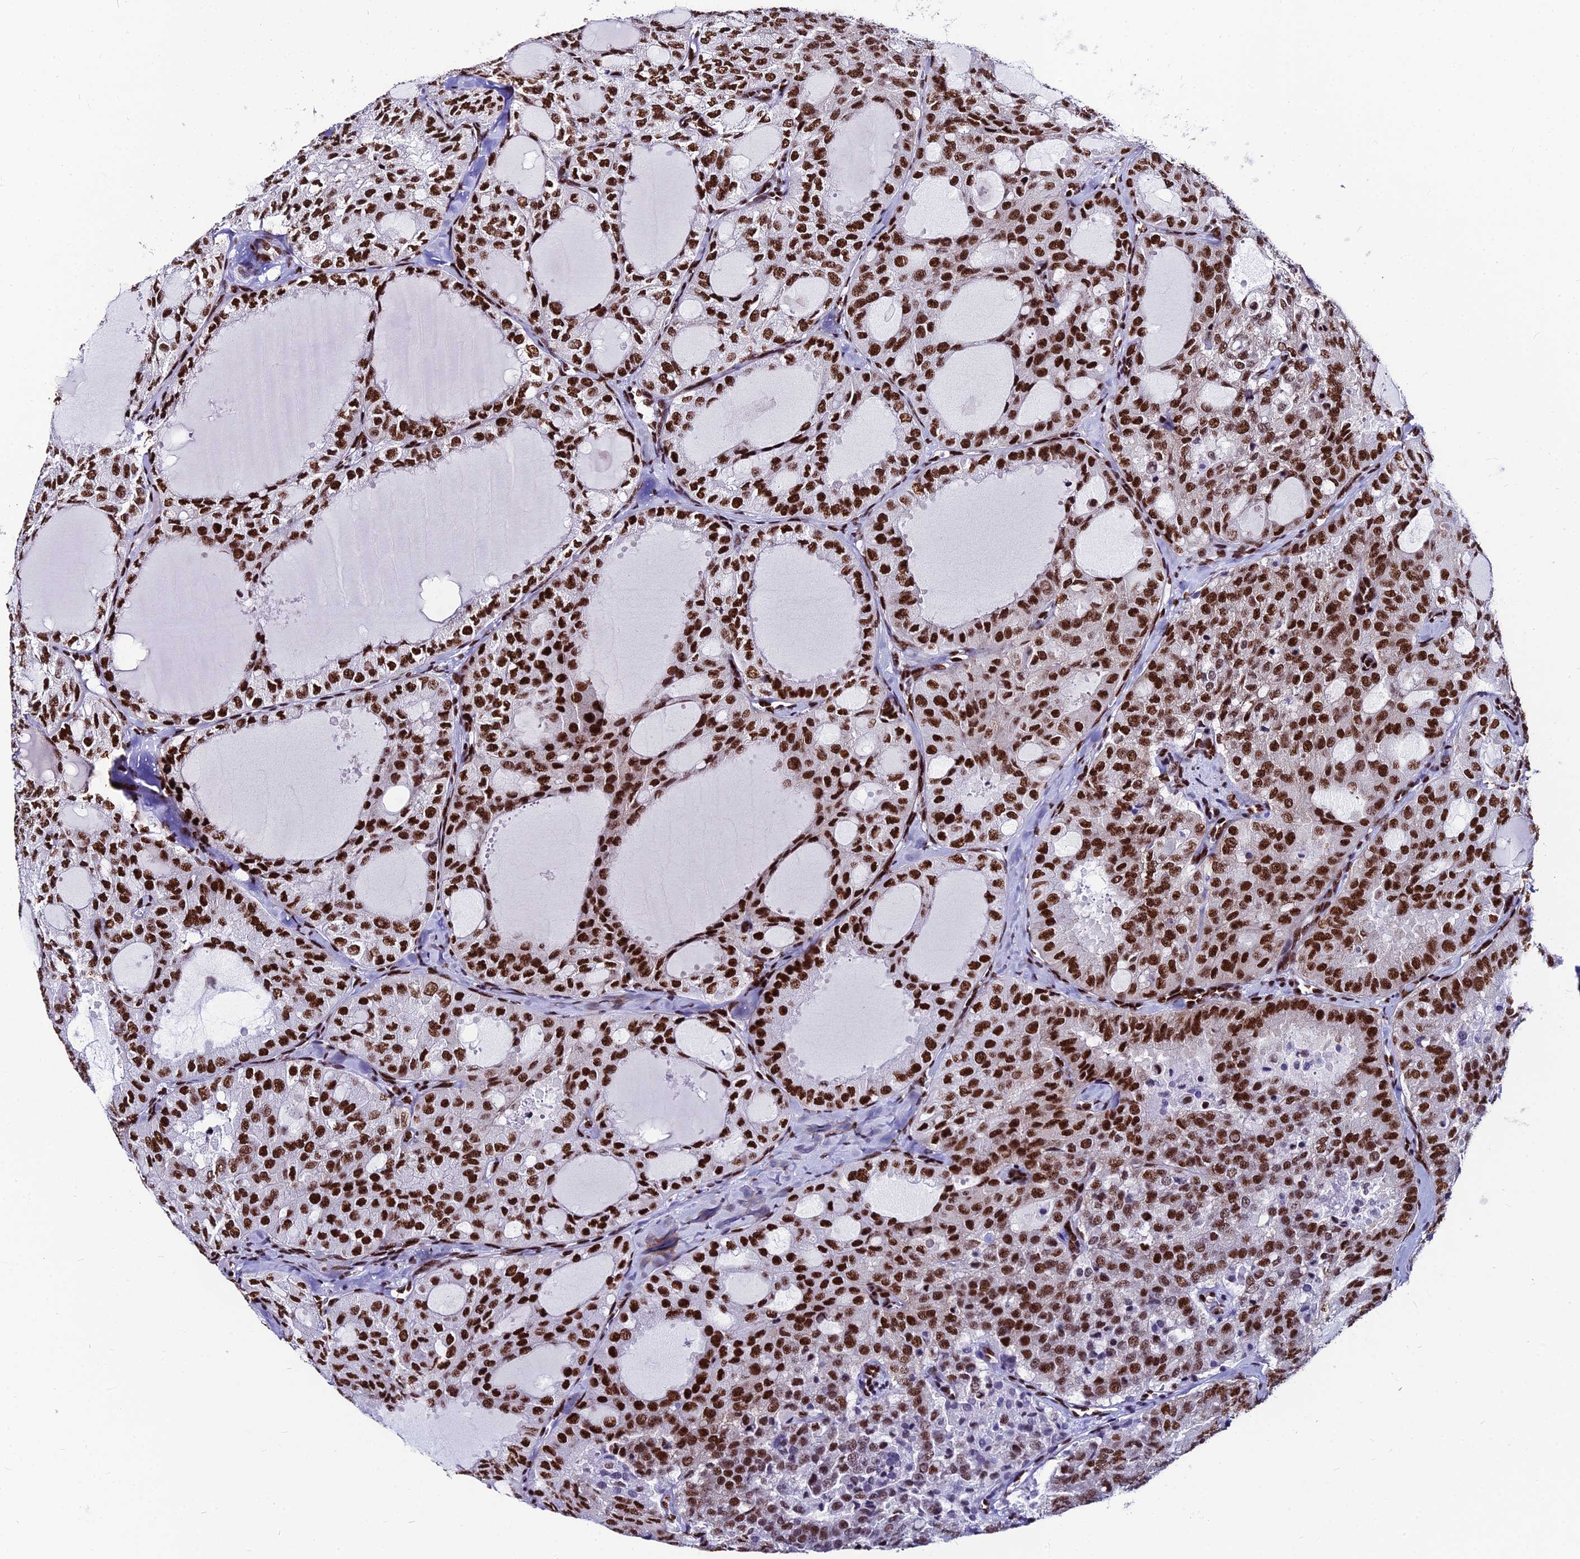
{"staining": {"intensity": "strong", "quantity": ">75%", "location": "nuclear"}, "tissue": "thyroid cancer", "cell_type": "Tumor cells", "image_type": "cancer", "snomed": [{"axis": "morphology", "description": "Follicular adenoma carcinoma, NOS"}, {"axis": "topography", "description": "Thyroid gland"}], "caption": "Human follicular adenoma carcinoma (thyroid) stained with a protein marker demonstrates strong staining in tumor cells.", "gene": "HNRNPH1", "patient": {"sex": "male", "age": 75}}